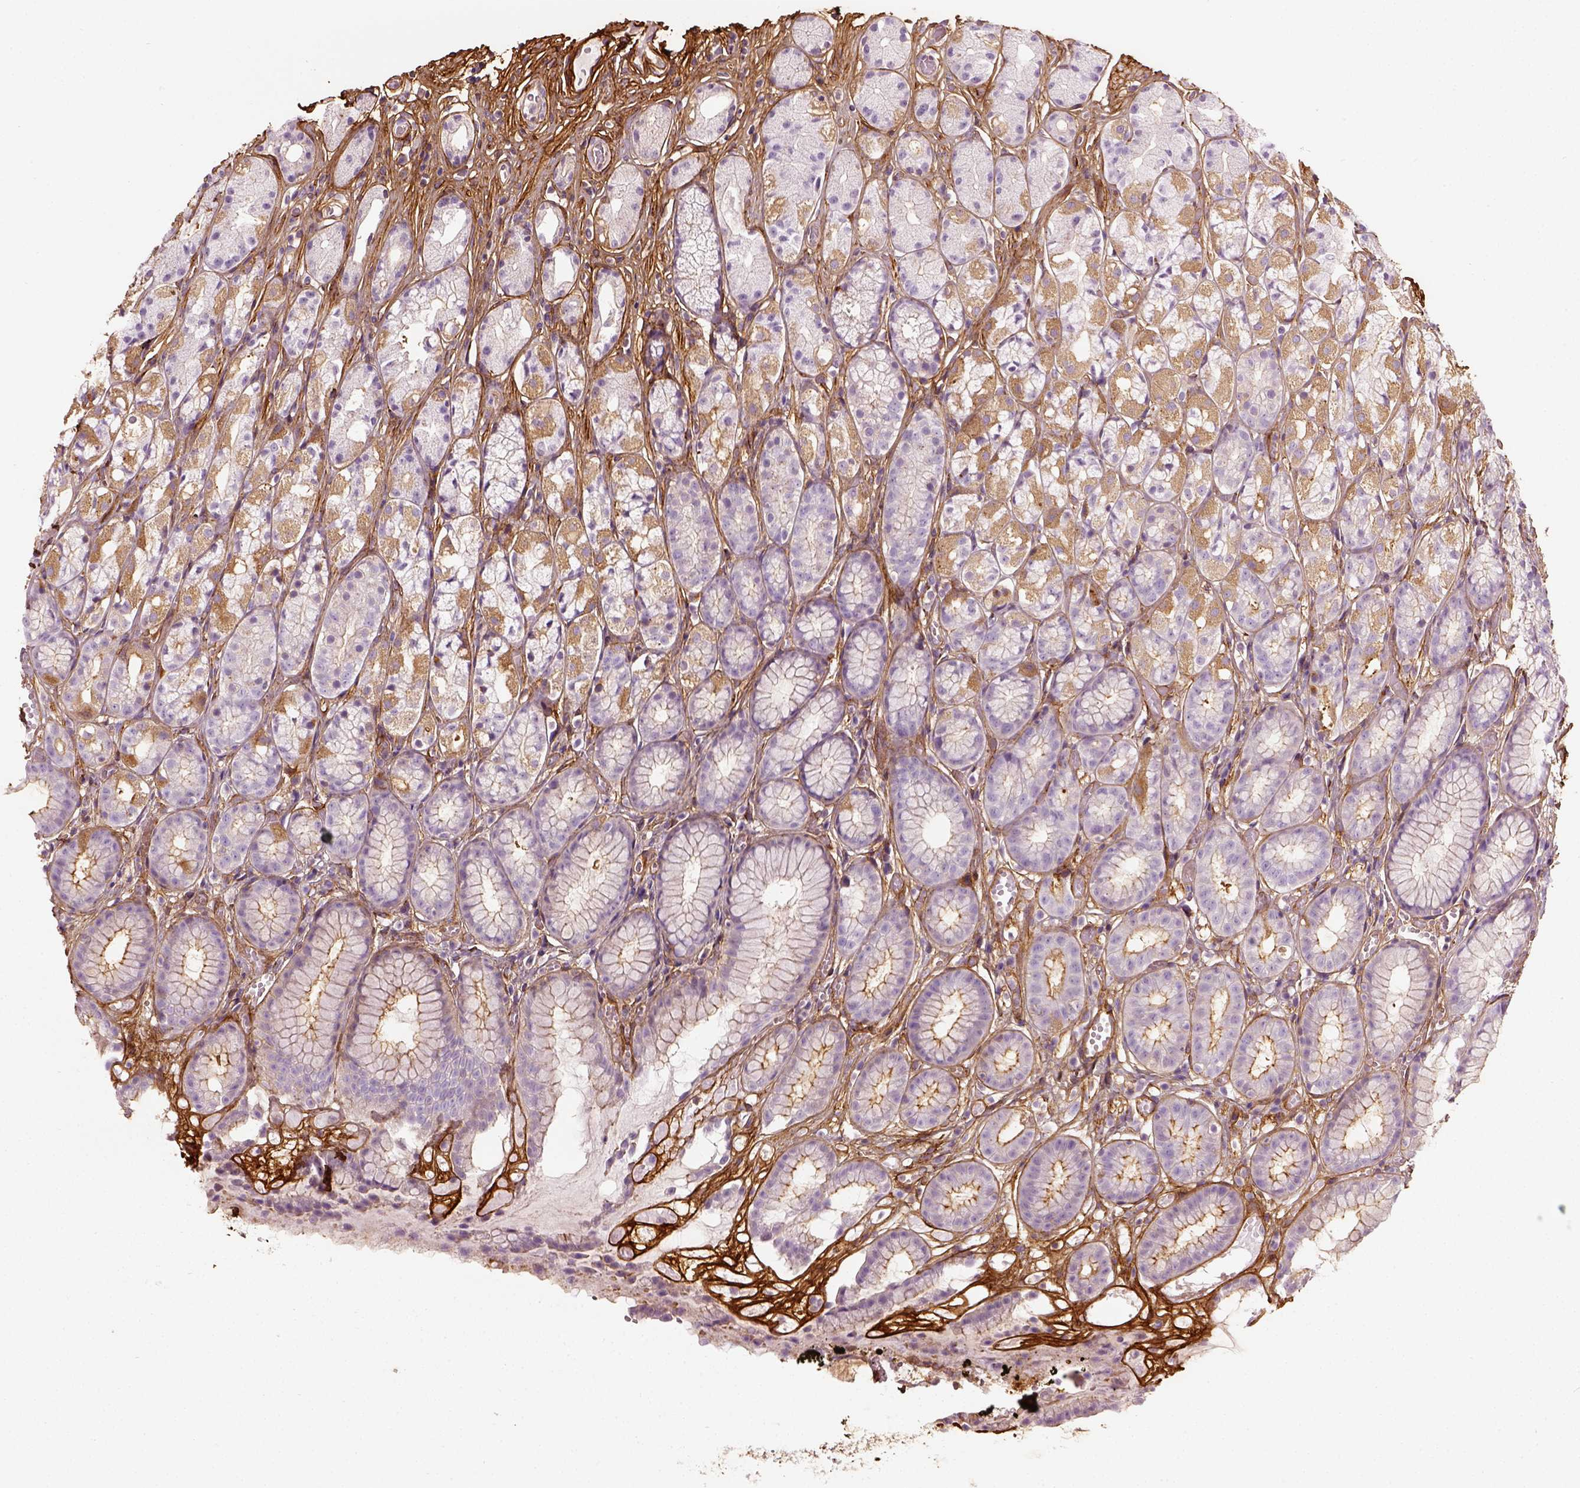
{"staining": {"intensity": "moderate", "quantity": "25%-75%", "location": "cytoplasmic/membranous"}, "tissue": "stomach", "cell_type": "Glandular cells", "image_type": "normal", "snomed": [{"axis": "morphology", "description": "Normal tissue, NOS"}, {"axis": "topography", "description": "Stomach"}], "caption": "Immunohistochemical staining of benign stomach demonstrates moderate cytoplasmic/membranous protein staining in approximately 25%-75% of glandular cells.", "gene": "COL6A2", "patient": {"sex": "male", "age": 70}}